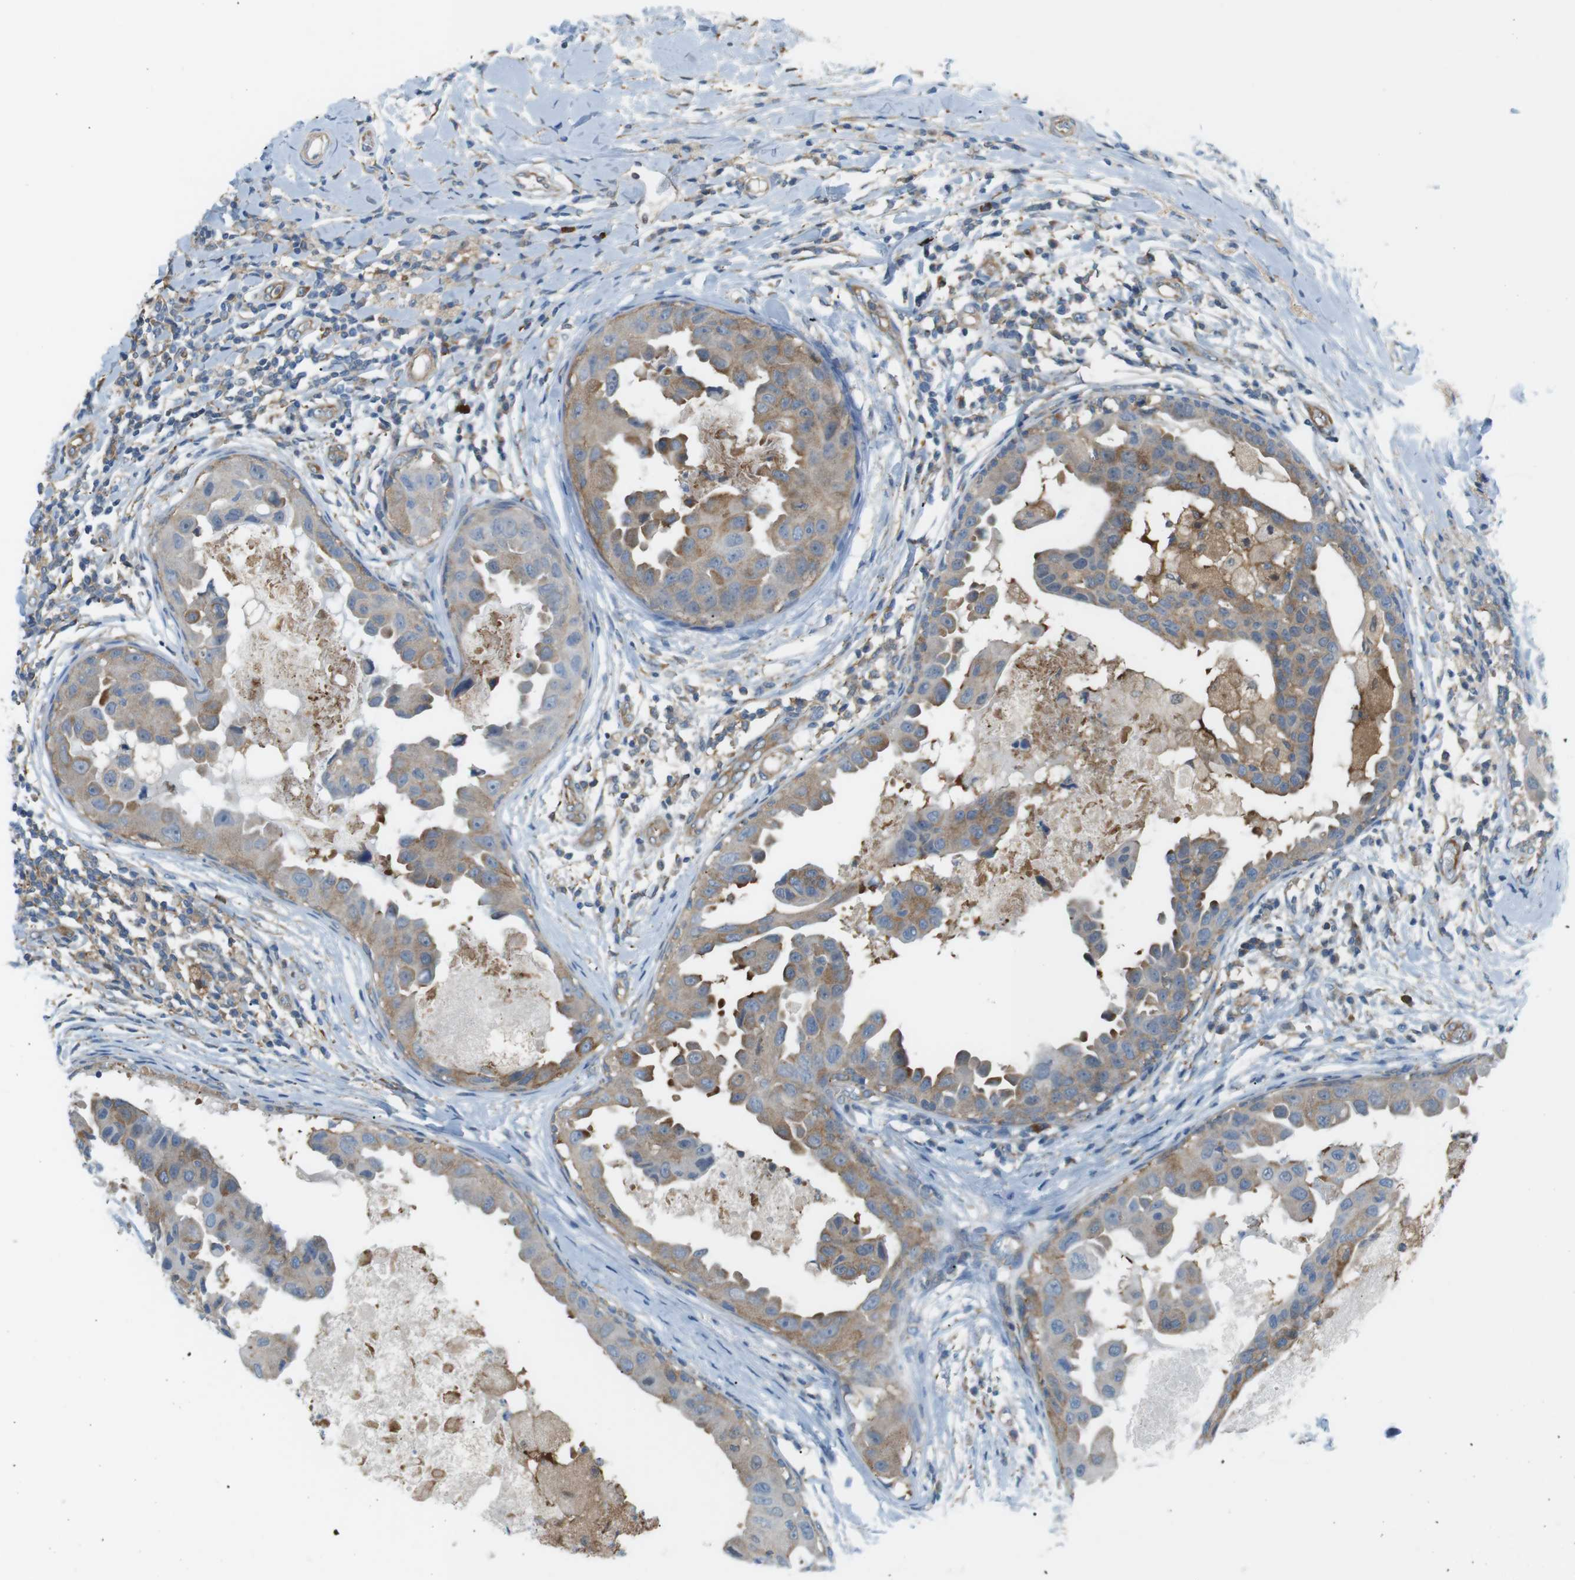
{"staining": {"intensity": "moderate", "quantity": "25%-75%", "location": "cytoplasmic/membranous"}, "tissue": "breast cancer", "cell_type": "Tumor cells", "image_type": "cancer", "snomed": [{"axis": "morphology", "description": "Duct carcinoma"}, {"axis": "topography", "description": "Breast"}], "caption": "A brown stain labels moderate cytoplasmic/membranous staining of a protein in human breast intraductal carcinoma tumor cells. (Brightfield microscopy of DAB IHC at high magnification).", "gene": "PEPD", "patient": {"sex": "female", "age": 27}}